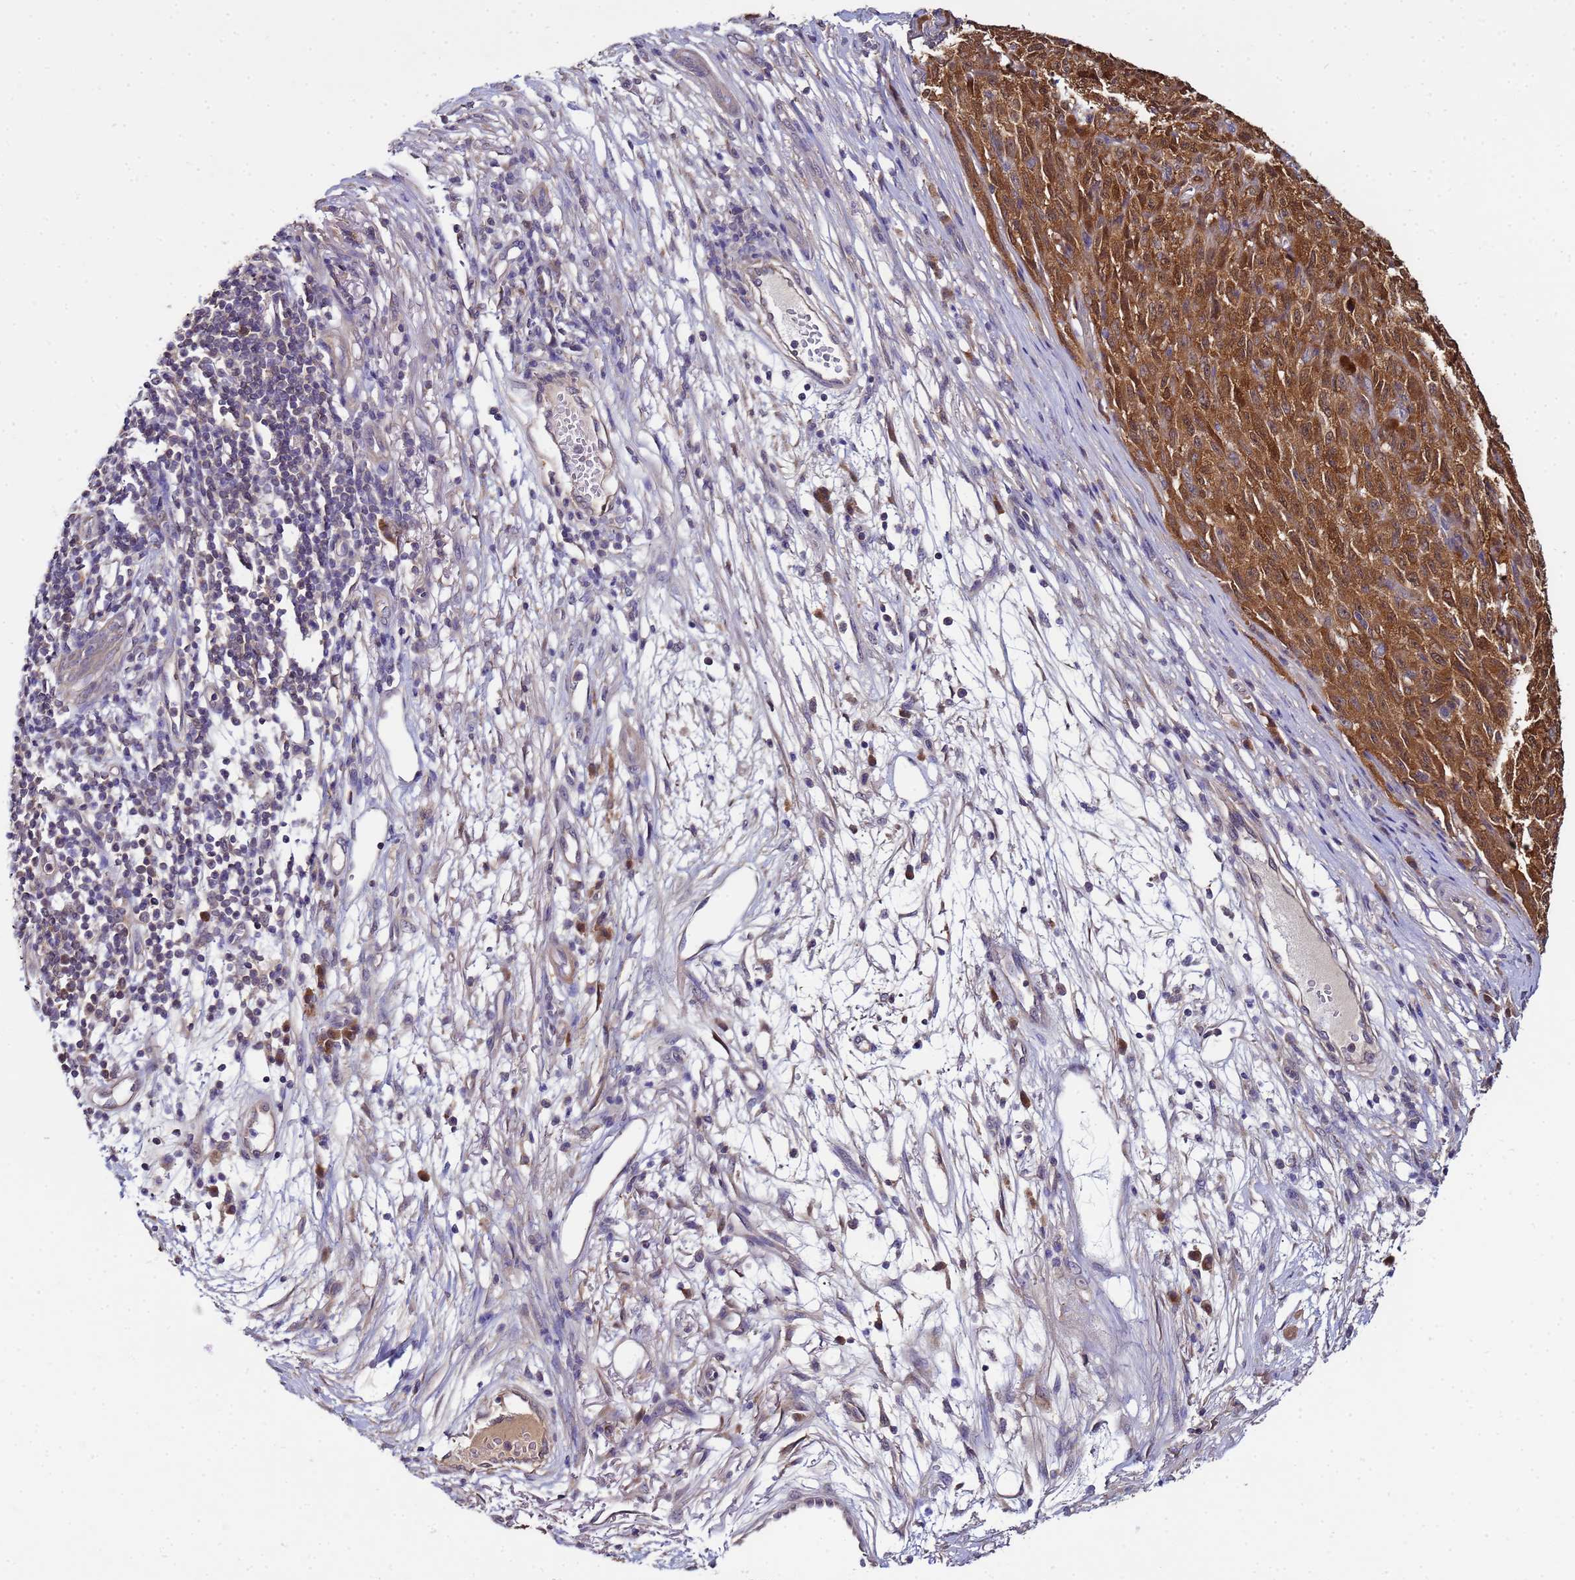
{"staining": {"intensity": "moderate", "quantity": ">75%", "location": "cytoplasmic/membranous,nuclear"}, "tissue": "melanoma", "cell_type": "Tumor cells", "image_type": "cancer", "snomed": [{"axis": "morphology", "description": "Malignant melanoma, NOS"}, {"axis": "topography", "description": "Skin"}], "caption": "Melanoma stained with immunohistochemistry (IHC) reveals moderate cytoplasmic/membranous and nuclear positivity in about >75% of tumor cells.", "gene": "NAXE", "patient": {"sex": "female", "age": 82}}